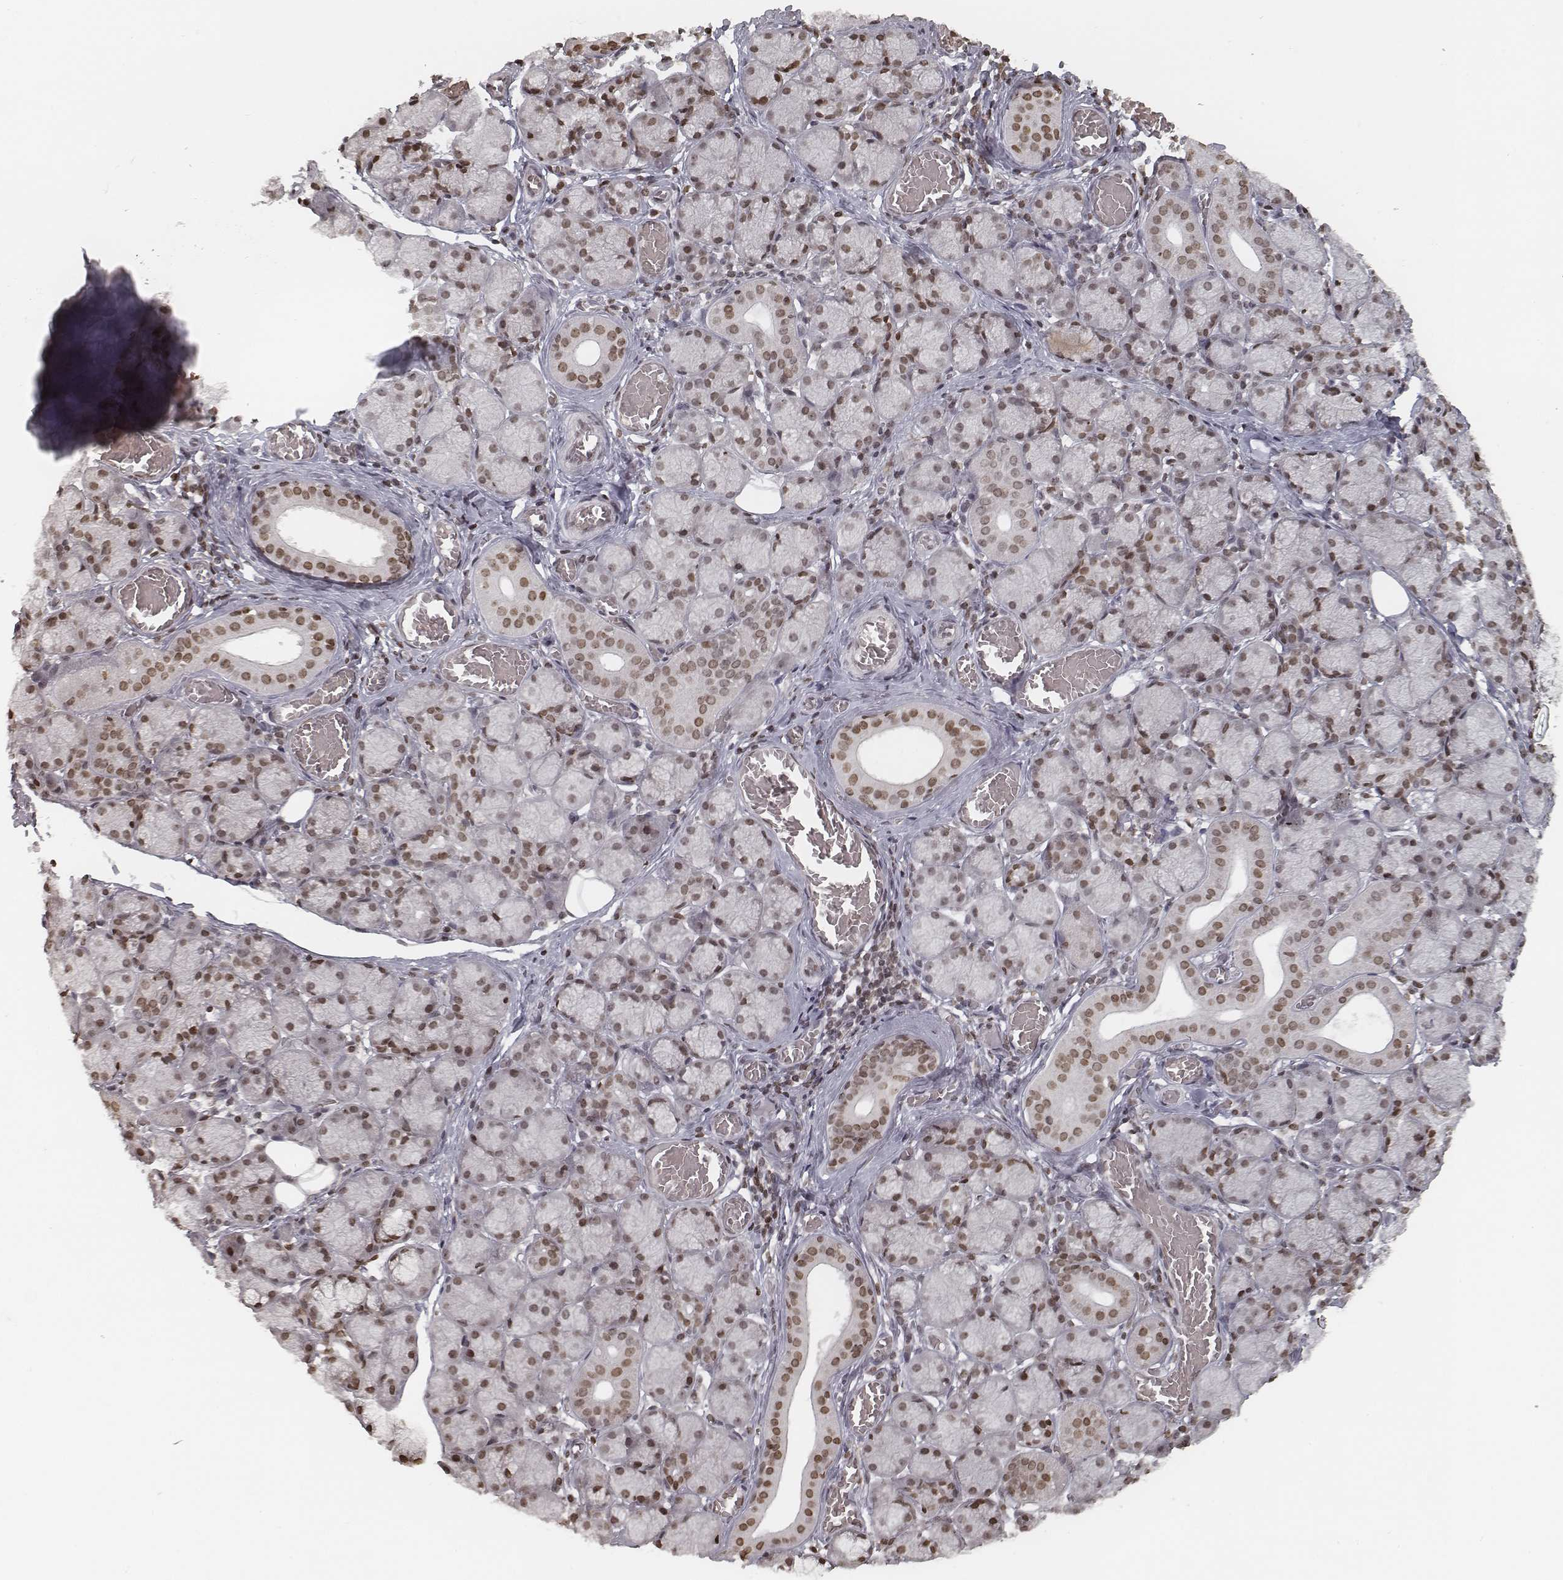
{"staining": {"intensity": "moderate", "quantity": ">75%", "location": "nuclear"}, "tissue": "salivary gland", "cell_type": "Glandular cells", "image_type": "normal", "snomed": [{"axis": "morphology", "description": "Normal tissue, NOS"}, {"axis": "topography", "description": "Salivary gland"}, {"axis": "topography", "description": "Peripheral nerve tissue"}], "caption": "Salivary gland was stained to show a protein in brown. There is medium levels of moderate nuclear staining in about >75% of glandular cells.", "gene": "HMGA2", "patient": {"sex": "female", "age": 24}}